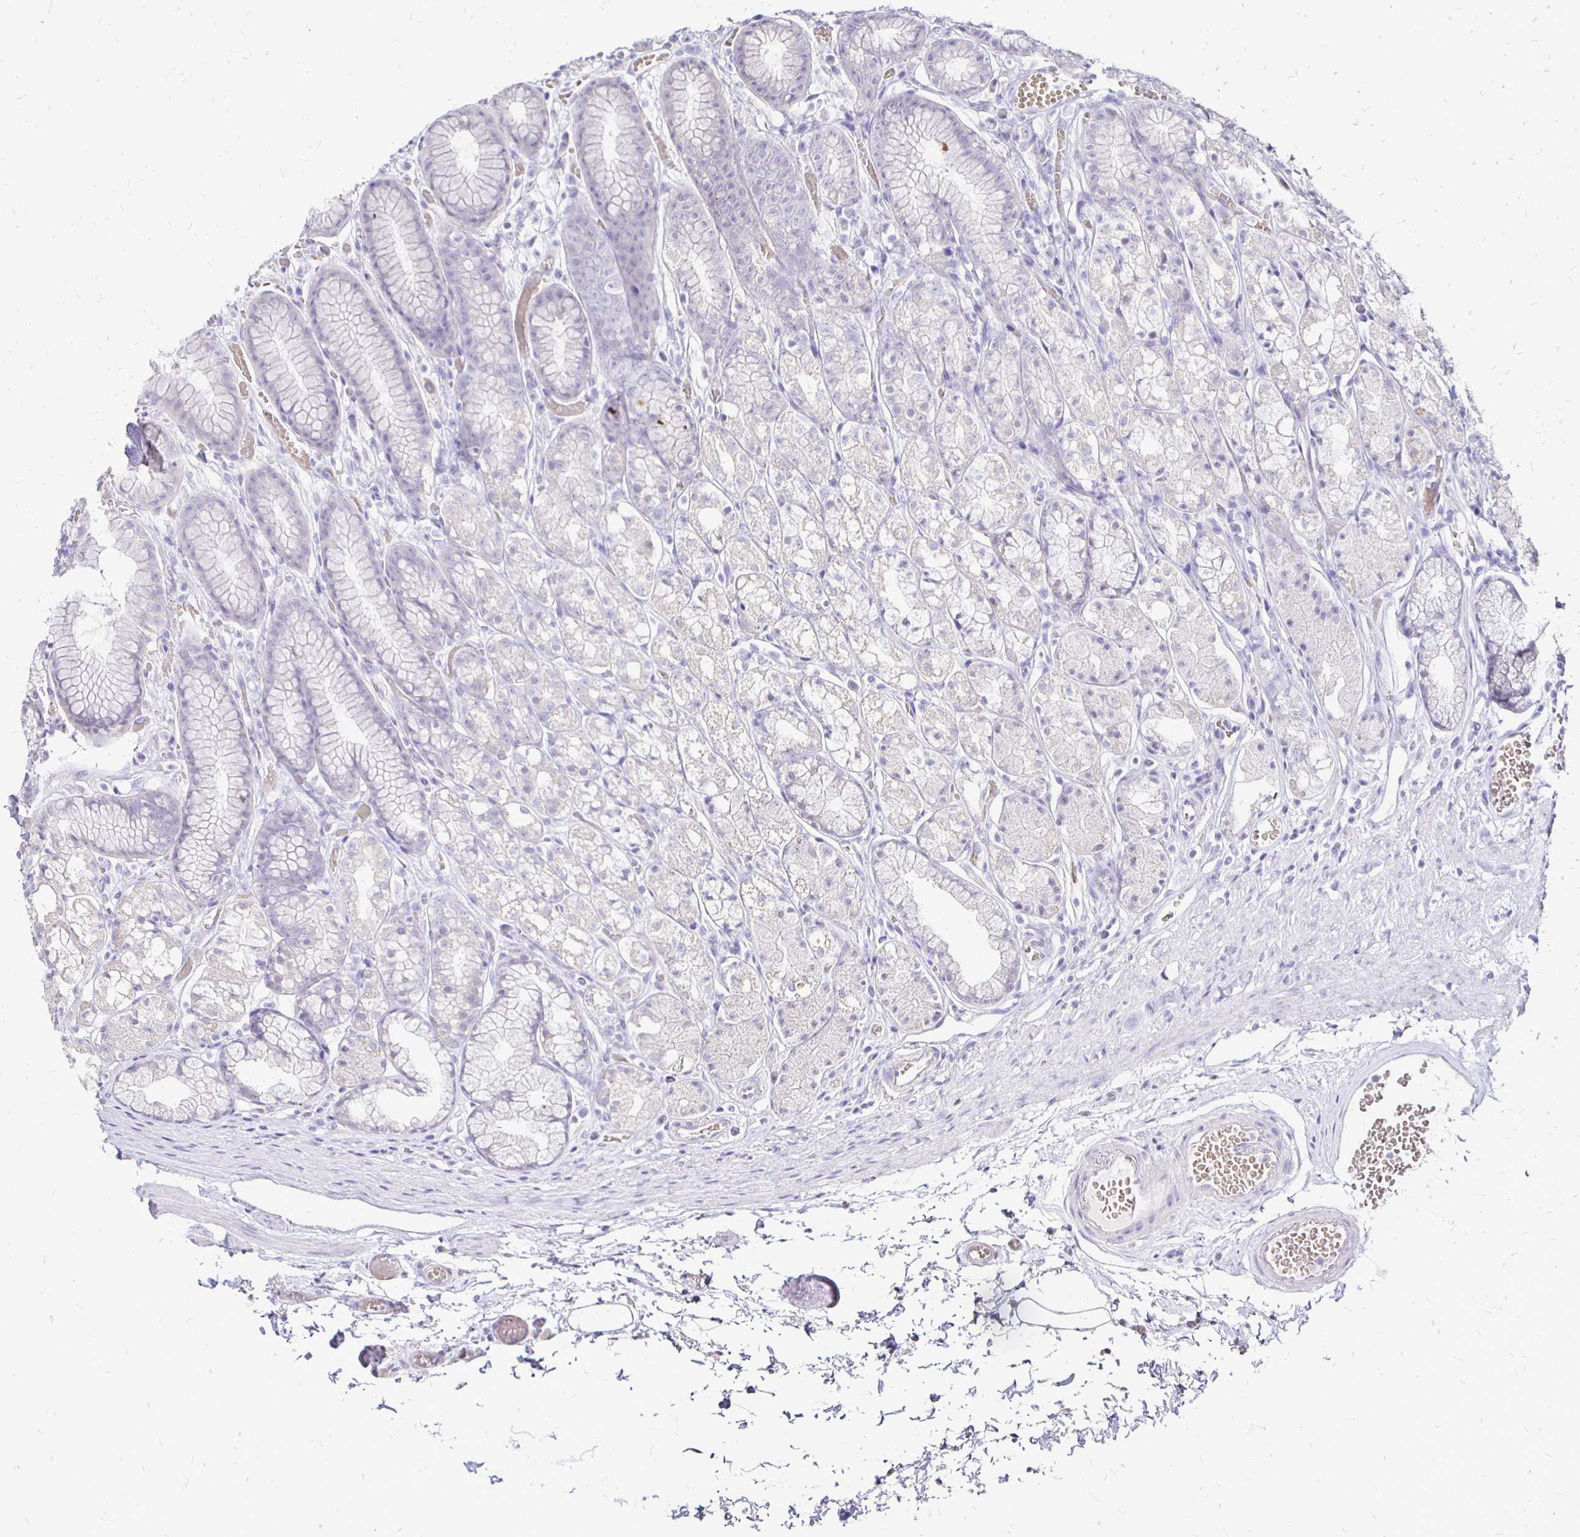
{"staining": {"intensity": "negative", "quantity": "none", "location": "none"}, "tissue": "stomach", "cell_type": "Glandular cells", "image_type": "normal", "snomed": [{"axis": "morphology", "description": "Normal tissue, NOS"}, {"axis": "topography", "description": "Smooth muscle"}, {"axis": "topography", "description": "Stomach"}], "caption": "Immunohistochemistry (IHC) image of benign stomach: stomach stained with DAB demonstrates no significant protein staining in glandular cells.", "gene": "IRGC", "patient": {"sex": "male", "age": 70}}